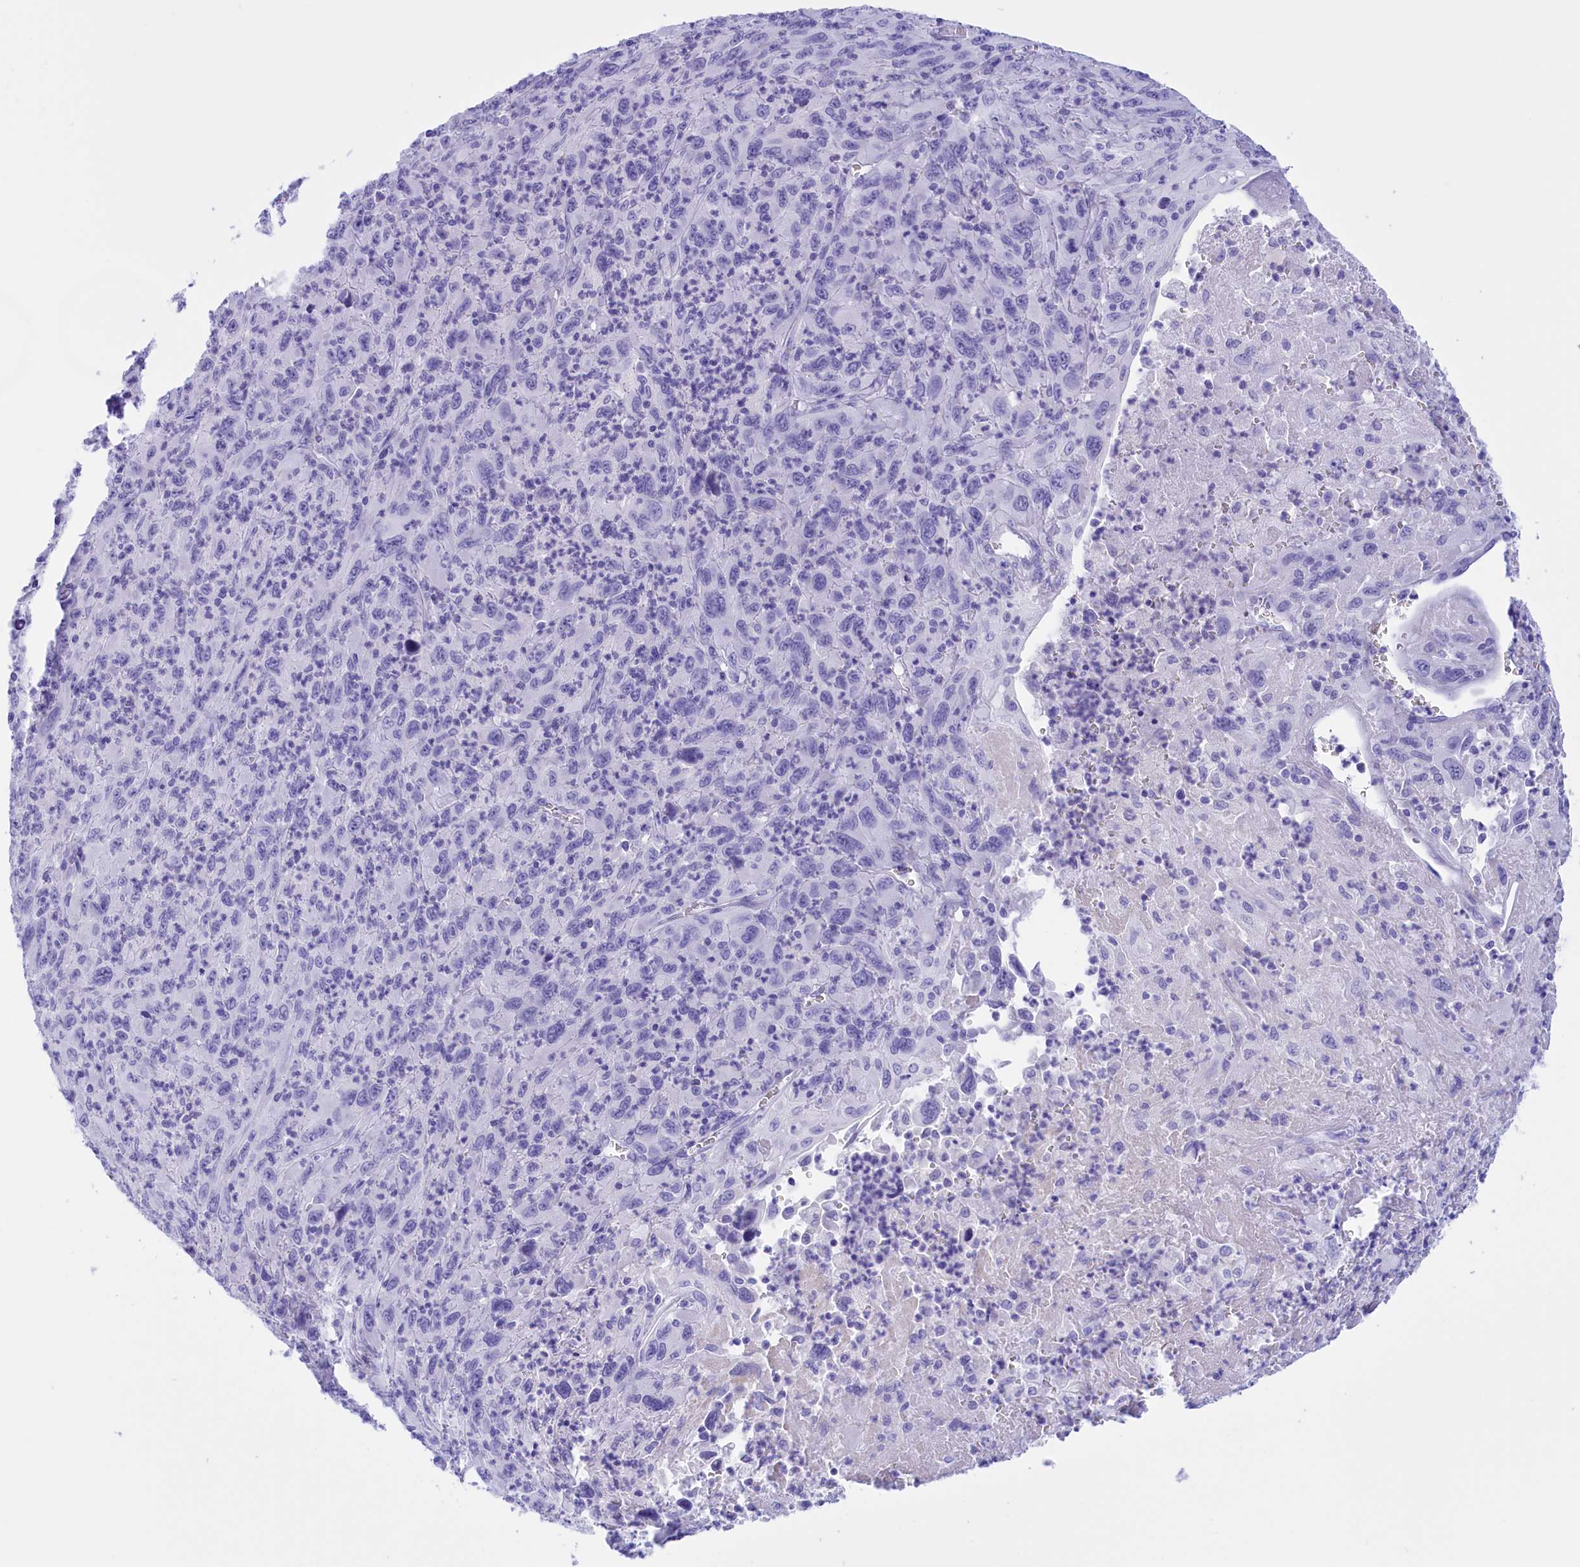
{"staining": {"intensity": "negative", "quantity": "none", "location": "none"}, "tissue": "melanoma", "cell_type": "Tumor cells", "image_type": "cancer", "snomed": [{"axis": "morphology", "description": "Malignant melanoma, Metastatic site"}, {"axis": "topography", "description": "Skin"}], "caption": "DAB immunohistochemical staining of melanoma shows no significant positivity in tumor cells. Nuclei are stained in blue.", "gene": "BRI3", "patient": {"sex": "female", "age": 56}}